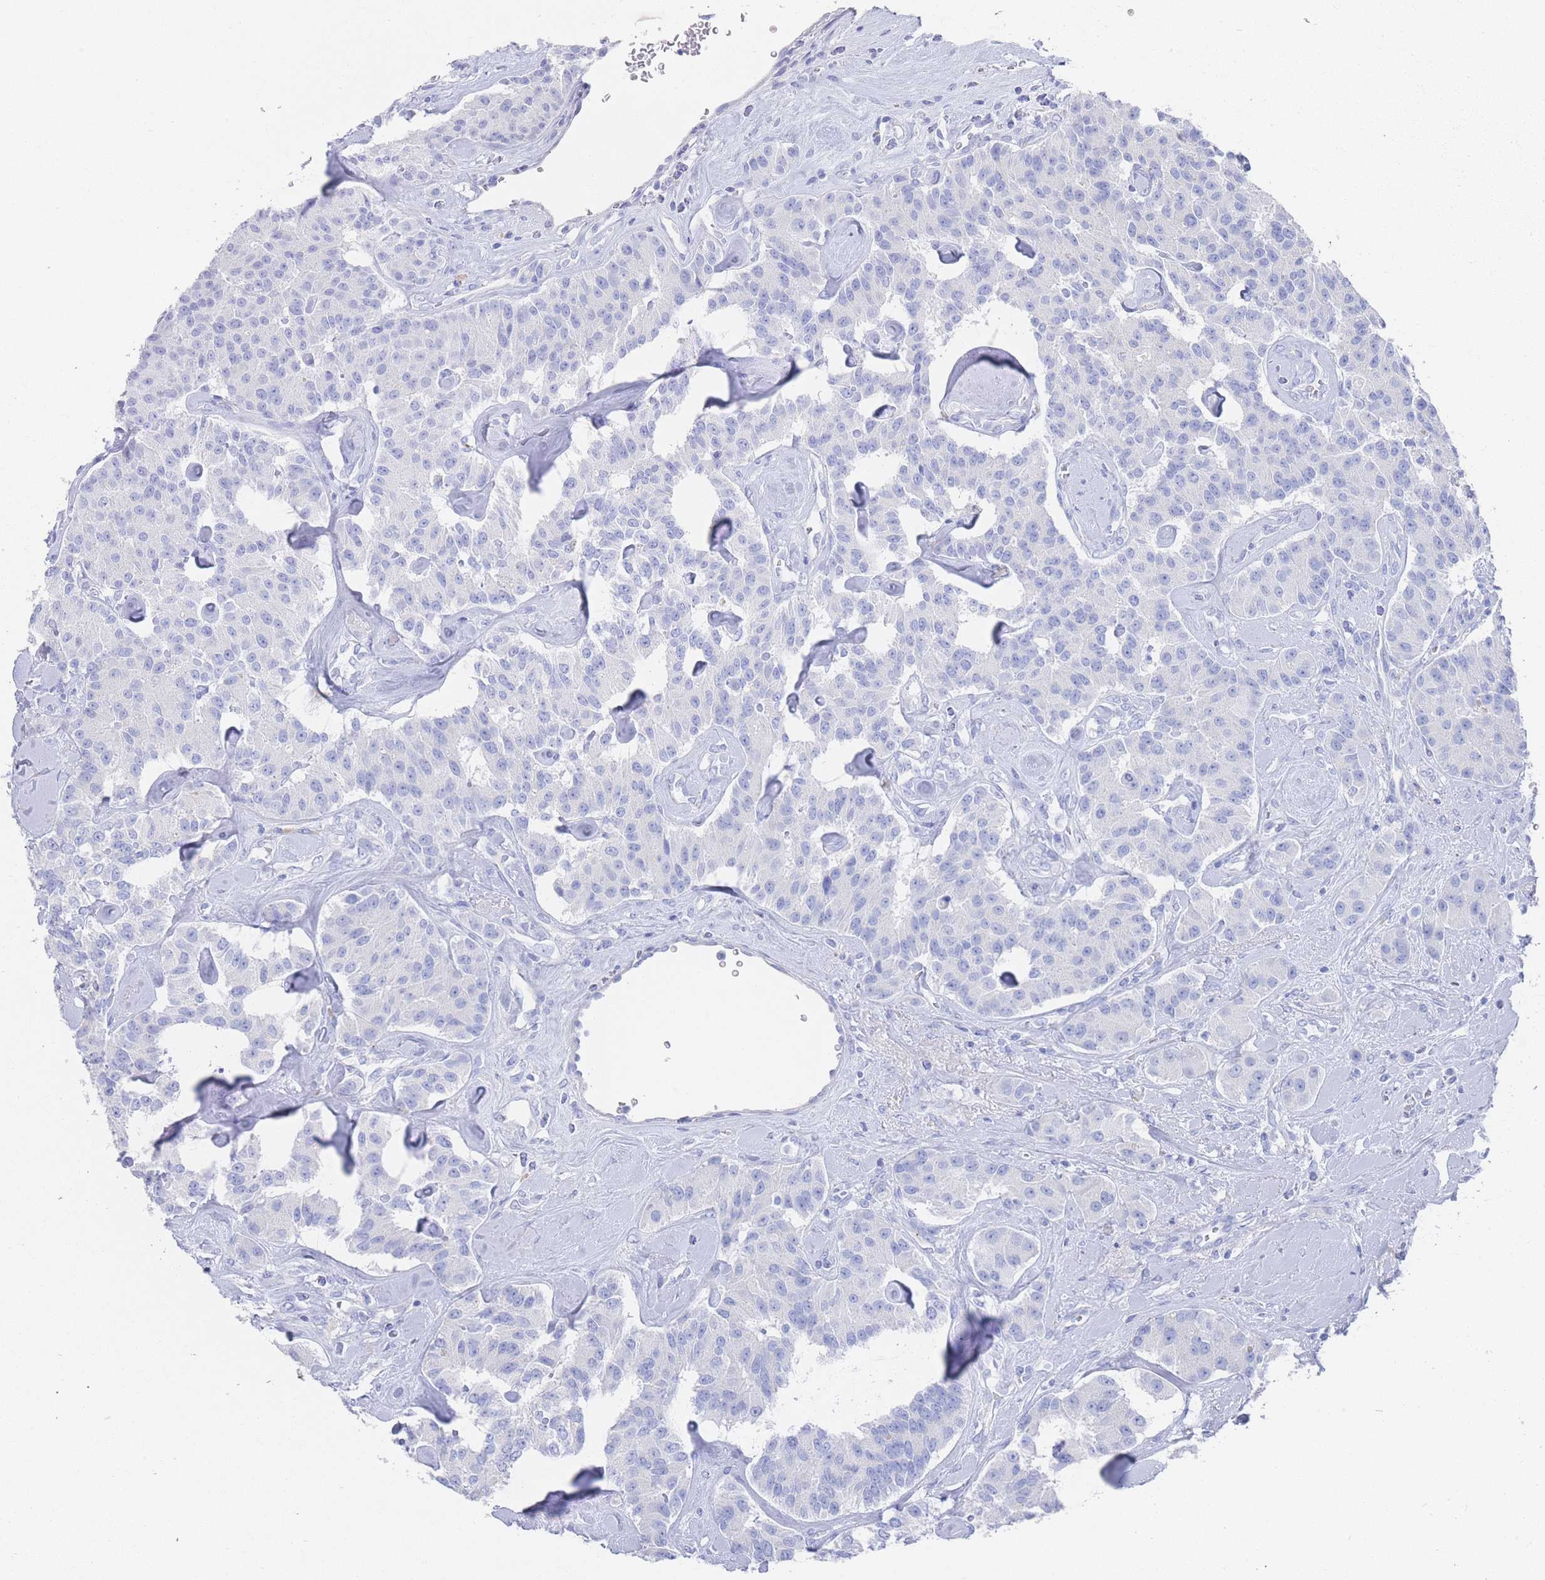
{"staining": {"intensity": "negative", "quantity": "none", "location": "none"}, "tissue": "carcinoid", "cell_type": "Tumor cells", "image_type": "cancer", "snomed": [{"axis": "morphology", "description": "Carcinoid, malignant, NOS"}, {"axis": "topography", "description": "Pancreas"}], "caption": "Immunohistochemistry (IHC) of human carcinoid (malignant) demonstrates no positivity in tumor cells. (Stains: DAB (3,3'-diaminobenzidine) immunohistochemistry with hematoxylin counter stain, Microscopy: brightfield microscopy at high magnification).", "gene": "LRRC37A", "patient": {"sex": "male", "age": 41}}